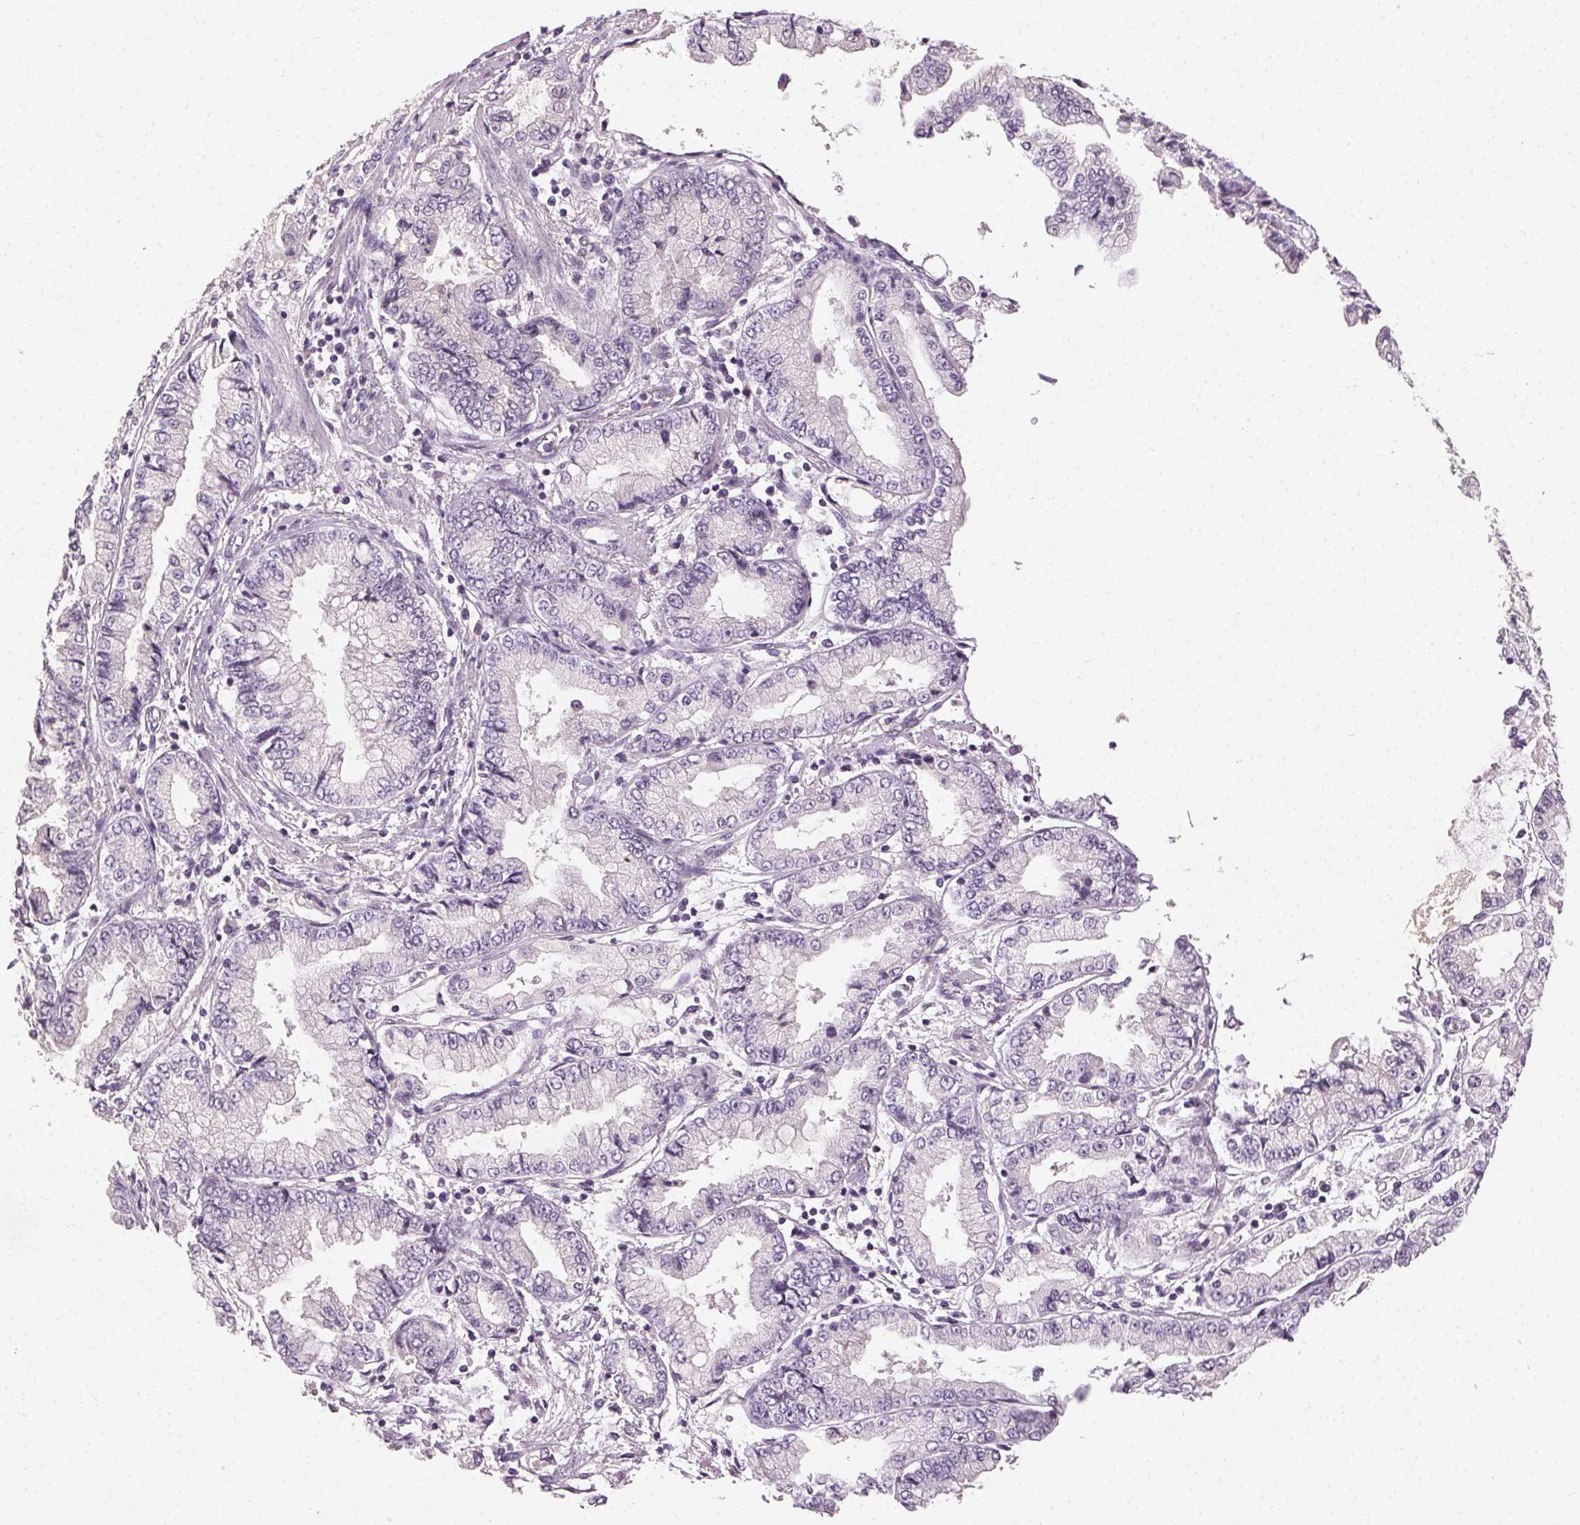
{"staining": {"intensity": "negative", "quantity": "none", "location": "none"}, "tissue": "stomach cancer", "cell_type": "Tumor cells", "image_type": "cancer", "snomed": [{"axis": "morphology", "description": "Adenocarcinoma, NOS"}, {"axis": "topography", "description": "Stomach, upper"}], "caption": "The immunohistochemistry image has no significant expression in tumor cells of stomach adenocarcinoma tissue. (Stains: DAB immunohistochemistry with hematoxylin counter stain, Microscopy: brightfield microscopy at high magnification).", "gene": "CLTRN", "patient": {"sex": "female", "age": 74}}